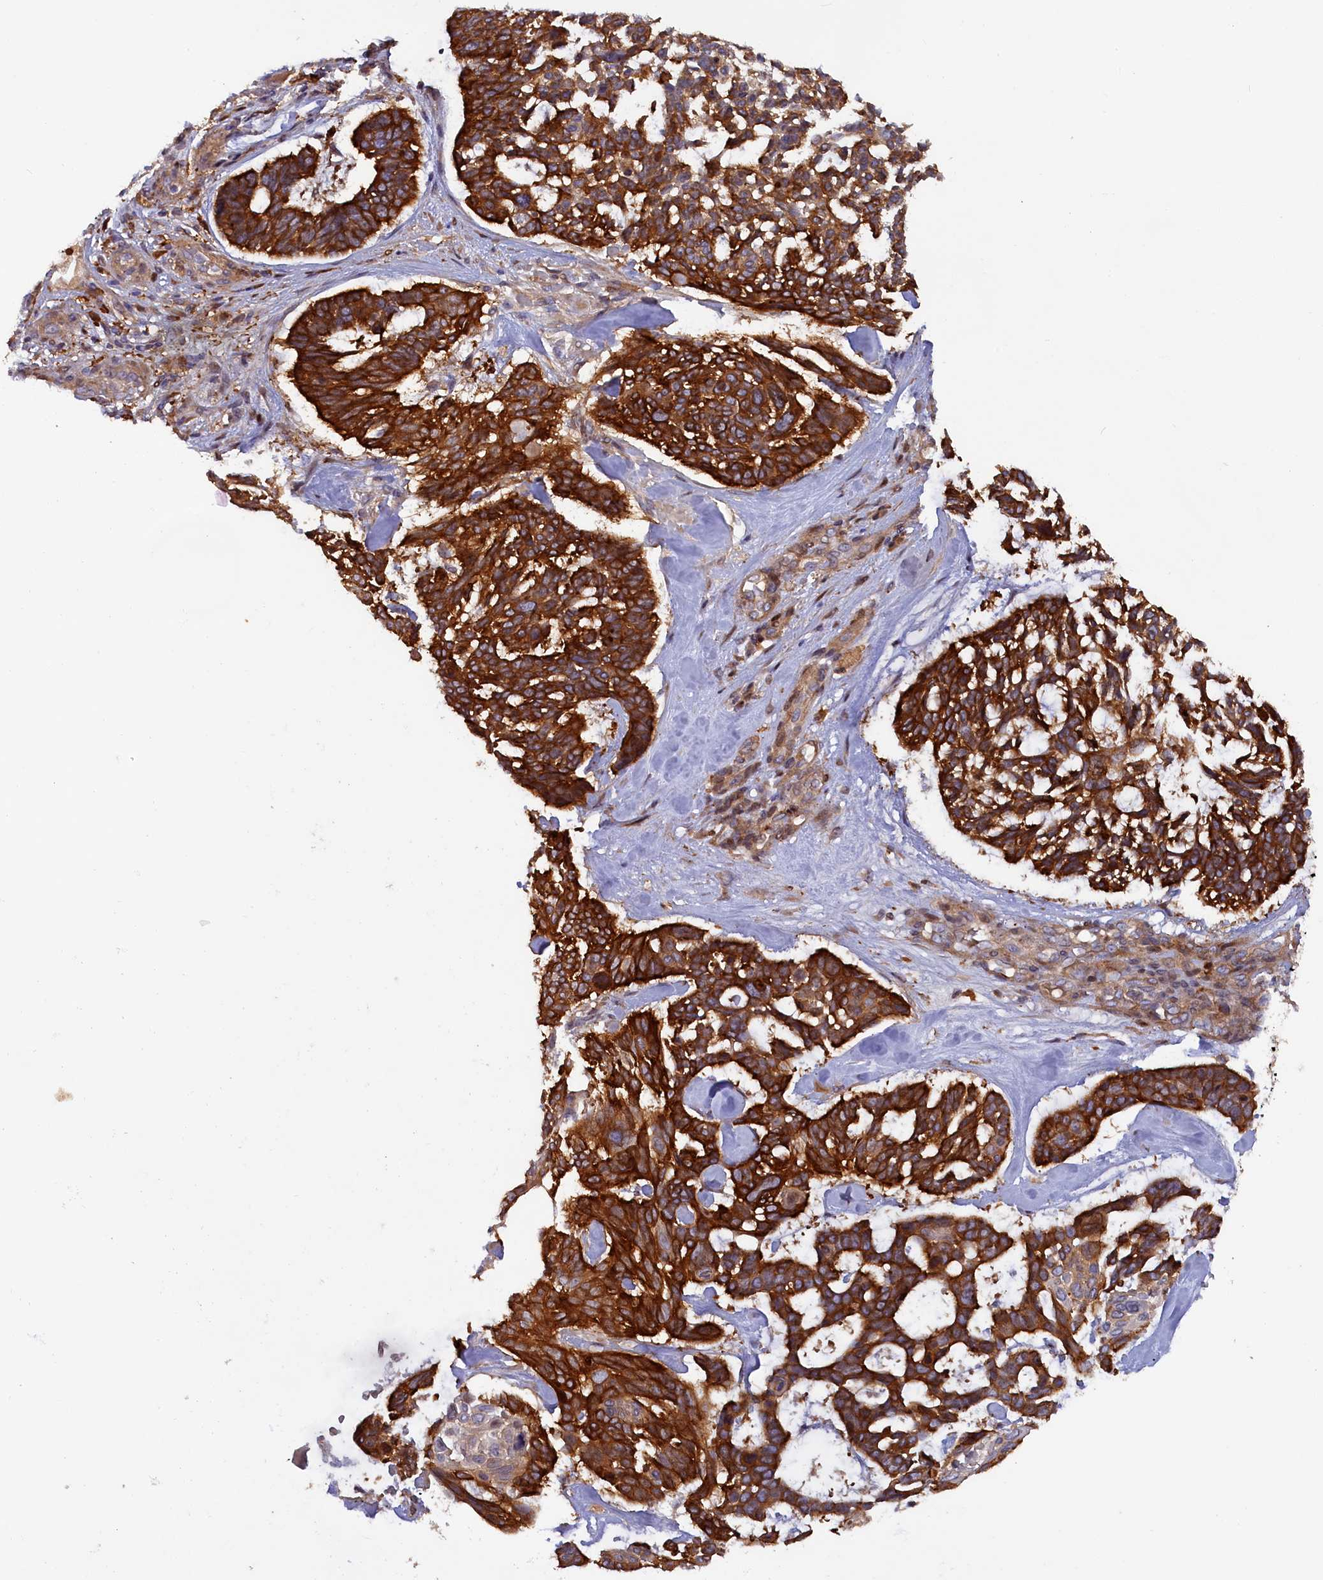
{"staining": {"intensity": "strong", "quantity": ">75%", "location": "cytoplasmic/membranous"}, "tissue": "skin cancer", "cell_type": "Tumor cells", "image_type": "cancer", "snomed": [{"axis": "morphology", "description": "Basal cell carcinoma"}, {"axis": "topography", "description": "Skin"}], "caption": "Human basal cell carcinoma (skin) stained with a brown dye demonstrates strong cytoplasmic/membranous positive positivity in about >75% of tumor cells.", "gene": "FERMT1", "patient": {"sex": "male", "age": 88}}